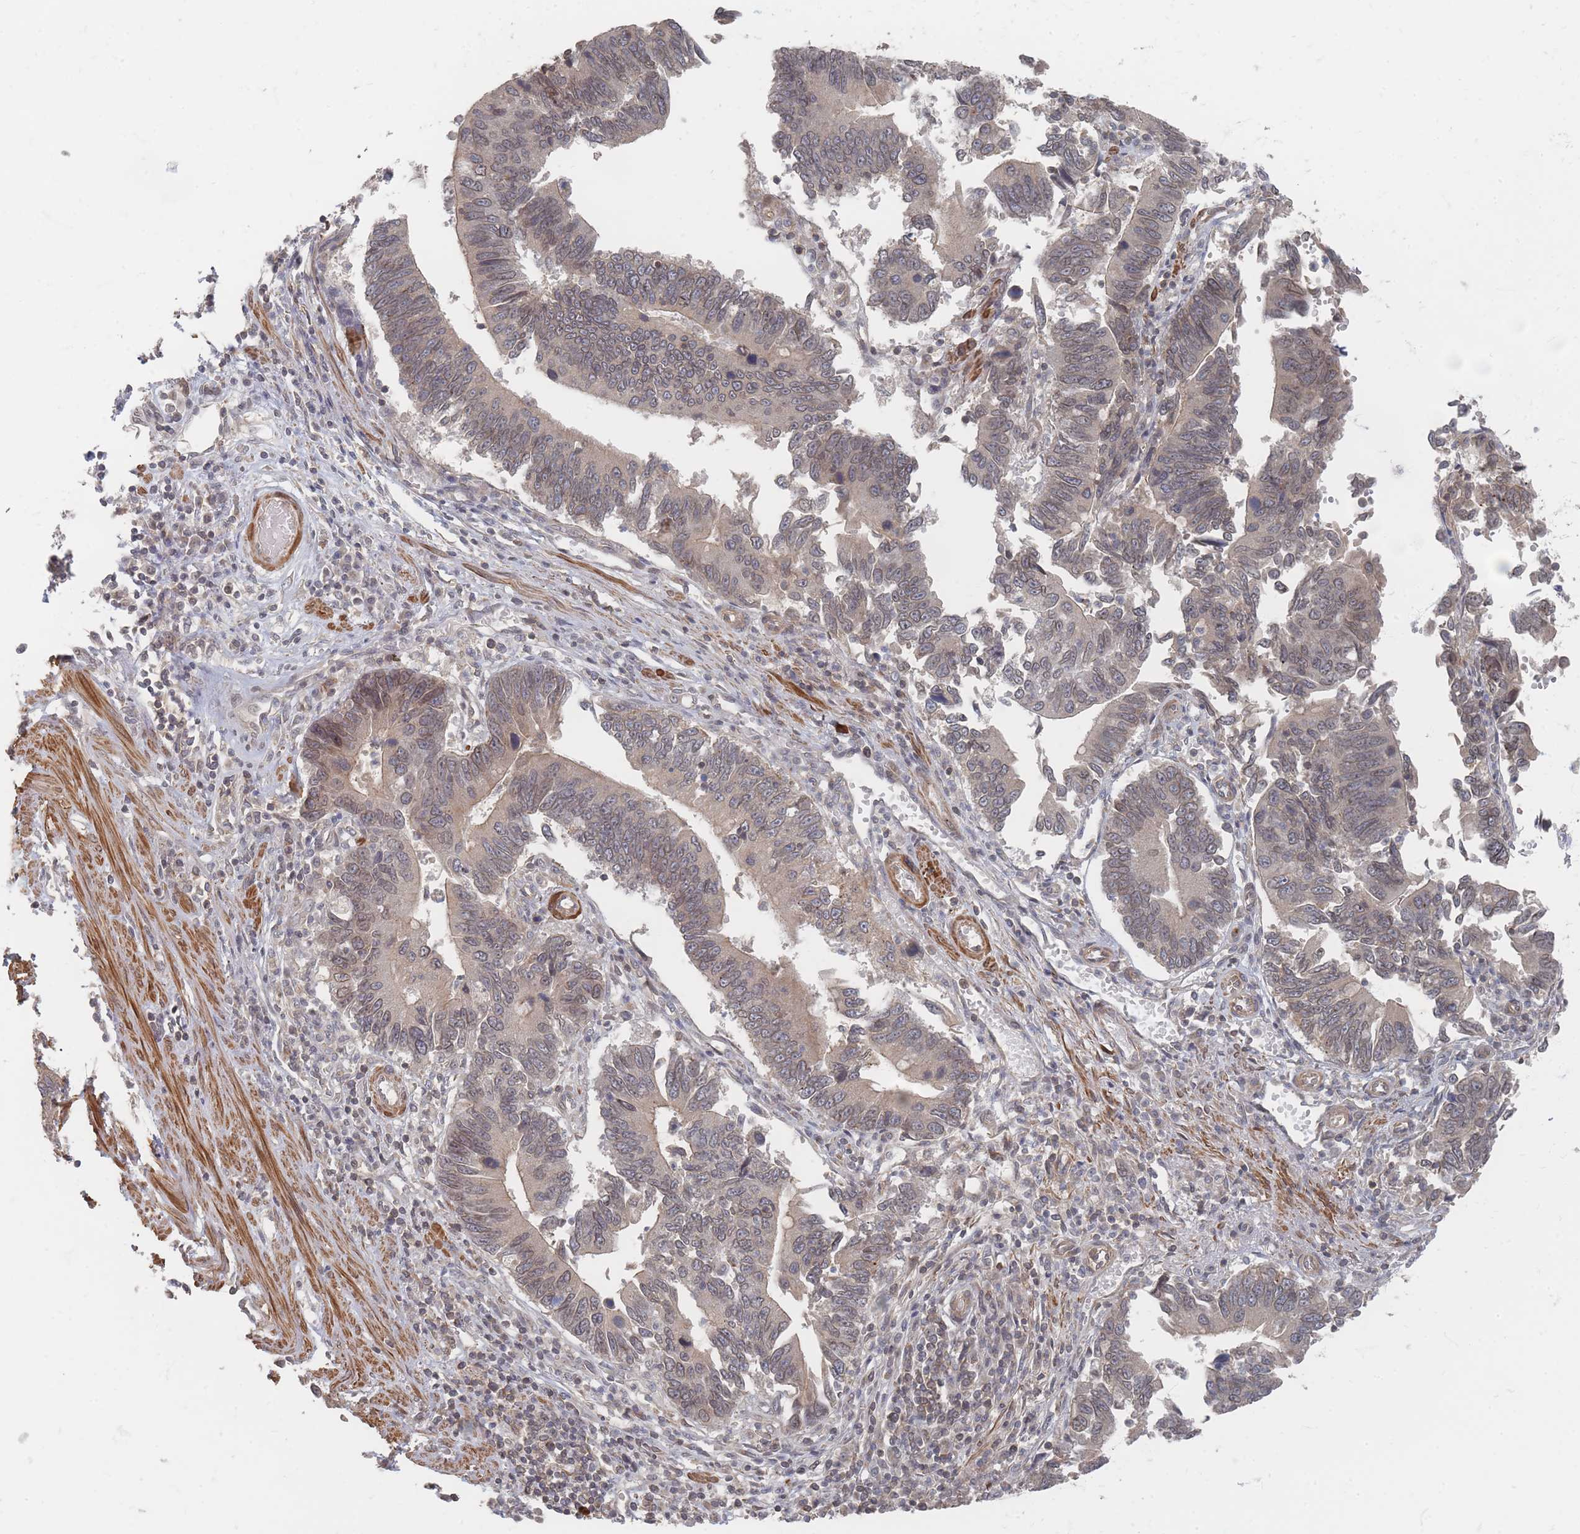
{"staining": {"intensity": "weak", "quantity": ">75%", "location": "cytoplasmic/membranous"}, "tissue": "stomach cancer", "cell_type": "Tumor cells", "image_type": "cancer", "snomed": [{"axis": "morphology", "description": "Adenocarcinoma, NOS"}, {"axis": "topography", "description": "Stomach"}], "caption": "Immunohistochemistry (DAB) staining of adenocarcinoma (stomach) shows weak cytoplasmic/membranous protein positivity in about >75% of tumor cells.", "gene": "GLE1", "patient": {"sex": "male", "age": 59}}